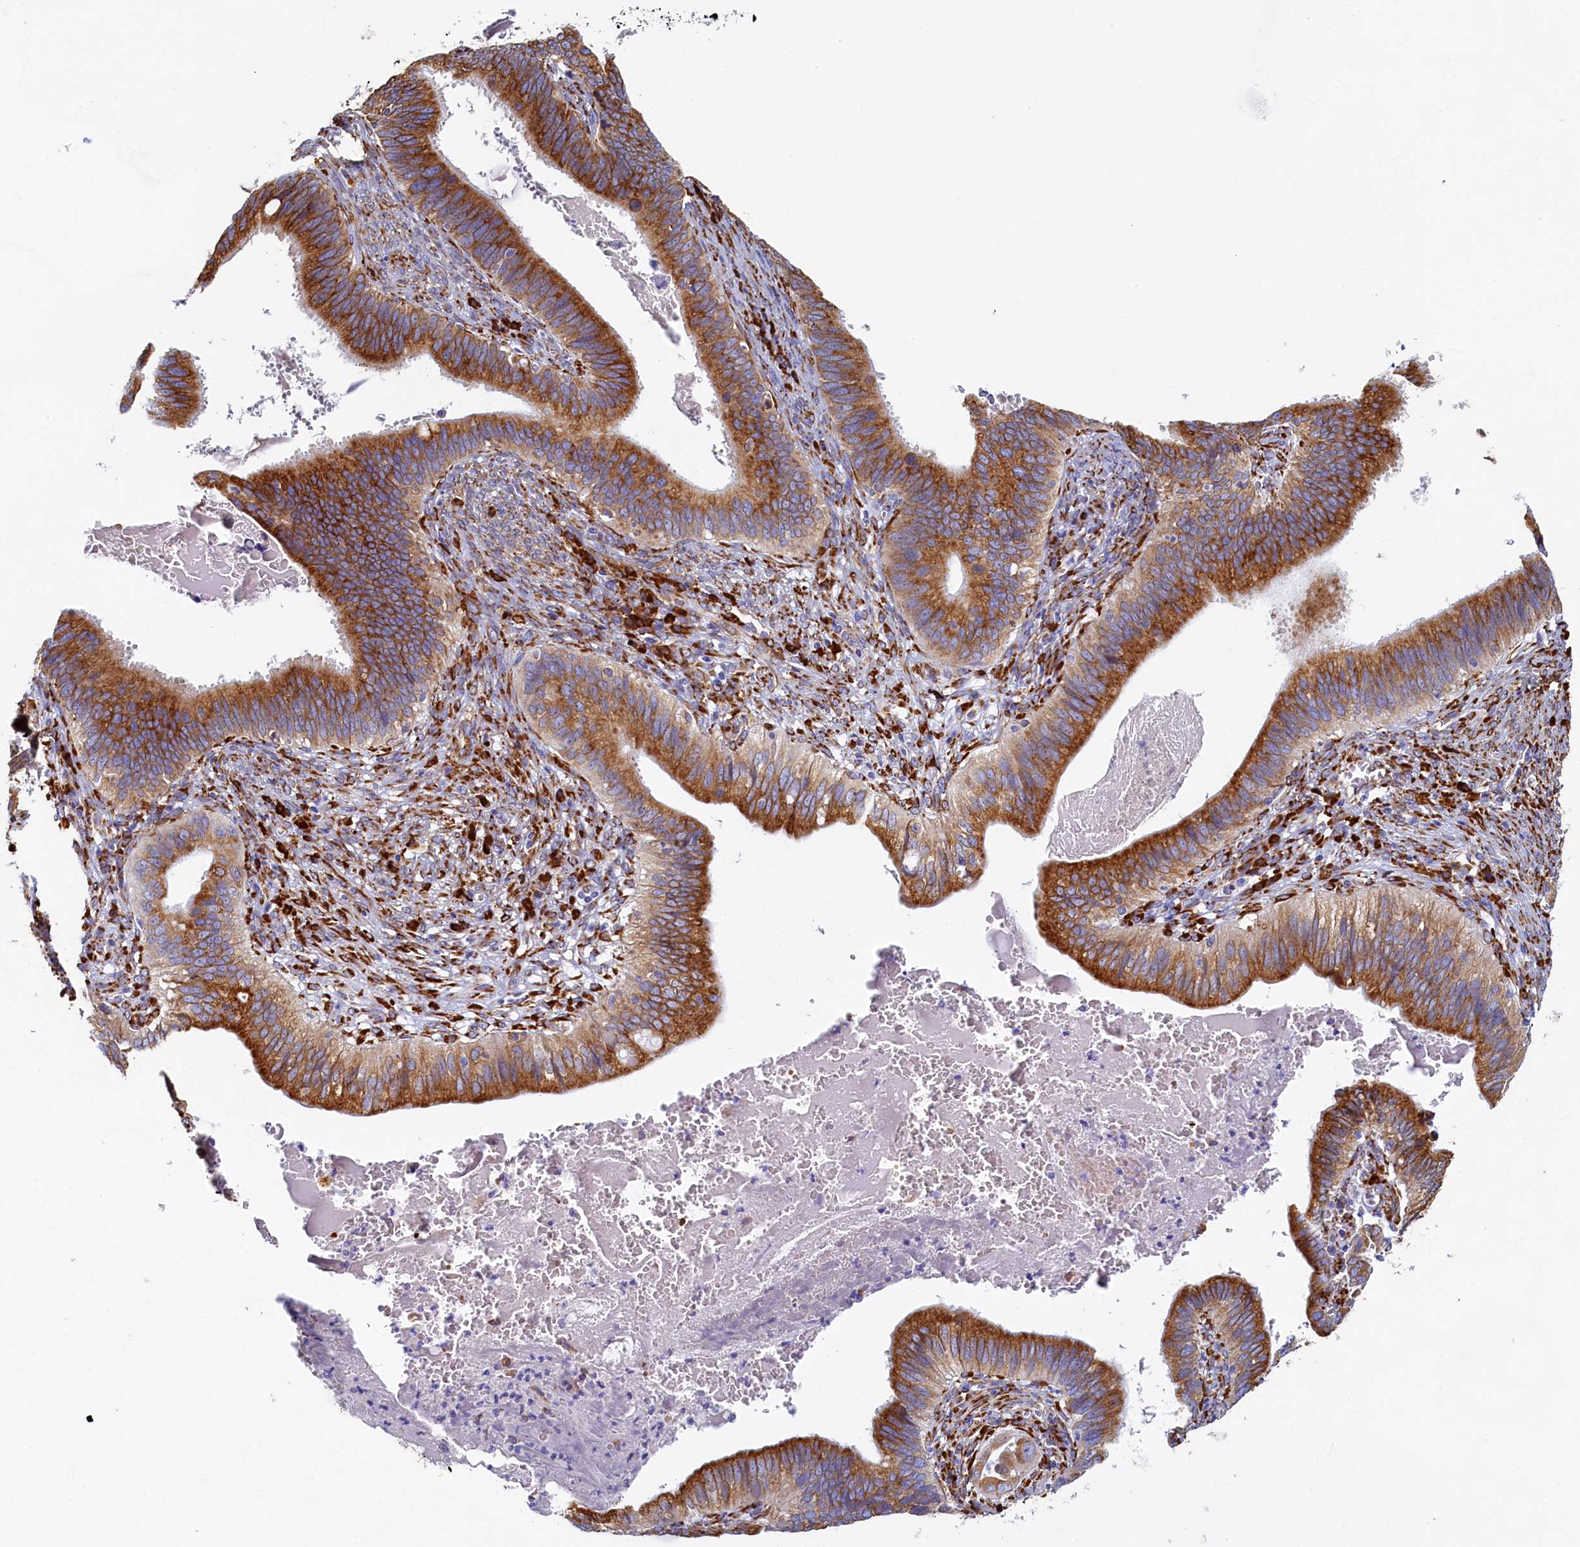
{"staining": {"intensity": "strong", "quantity": ">75%", "location": "cytoplasmic/membranous"}, "tissue": "cervical cancer", "cell_type": "Tumor cells", "image_type": "cancer", "snomed": [{"axis": "morphology", "description": "Adenocarcinoma, NOS"}, {"axis": "topography", "description": "Cervix"}], "caption": "Immunohistochemical staining of cervical adenocarcinoma exhibits high levels of strong cytoplasmic/membranous protein expression in approximately >75% of tumor cells. Immunohistochemistry (ihc) stains the protein in brown and the nuclei are stained blue.", "gene": "TMEM18", "patient": {"sex": "female", "age": 42}}